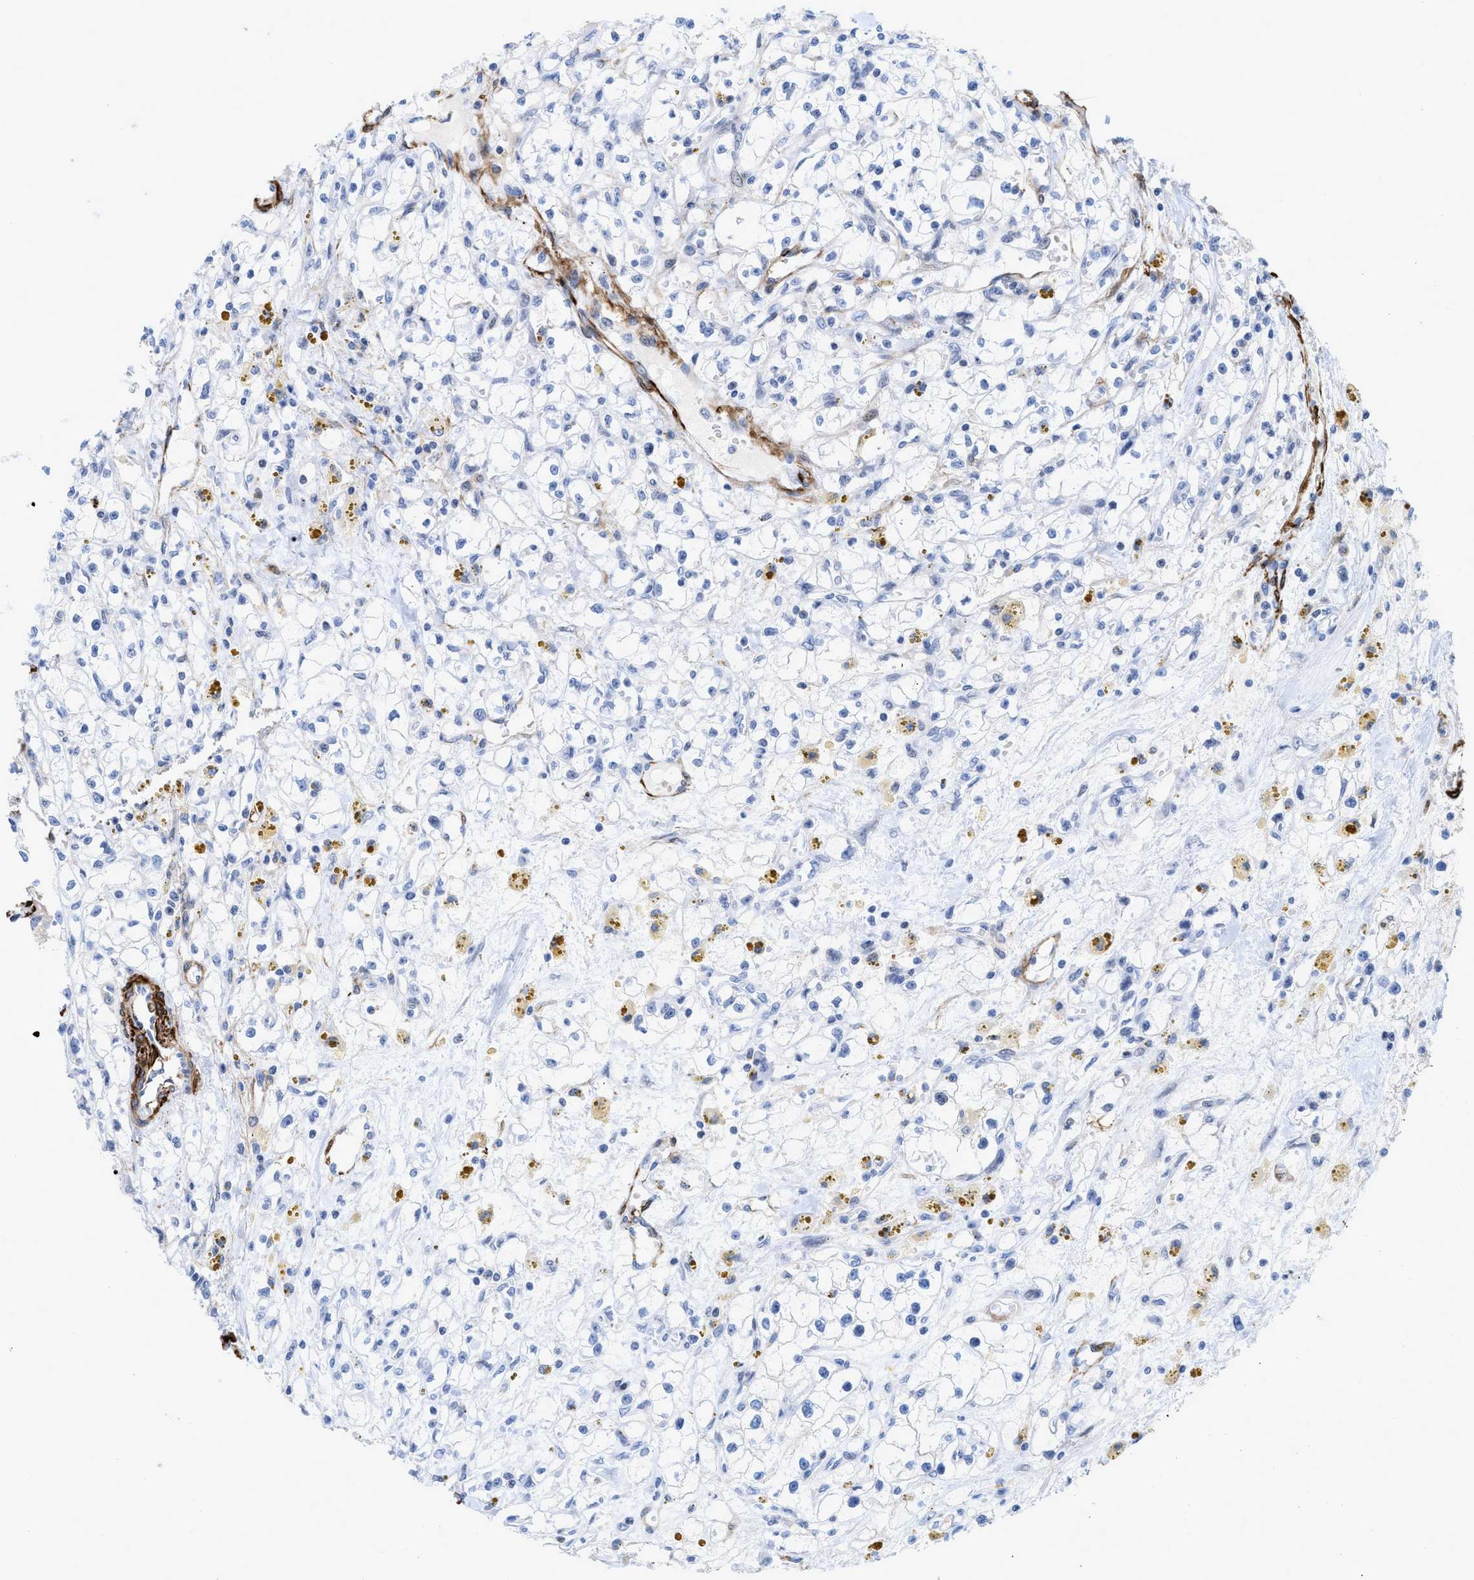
{"staining": {"intensity": "negative", "quantity": "none", "location": "none"}, "tissue": "renal cancer", "cell_type": "Tumor cells", "image_type": "cancer", "snomed": [{"axis": "morphology", "description": "Adenocarcinoma, NOS"}, {"axis": "topography", "description": "Kidney"}], "caption": "A histopathology image of adenocarcinoma (renal) stained for a protein shows no brown staining in tumor cells.", "gene": "TAGLN", "patient": {"sex": "male", "age": 56}}